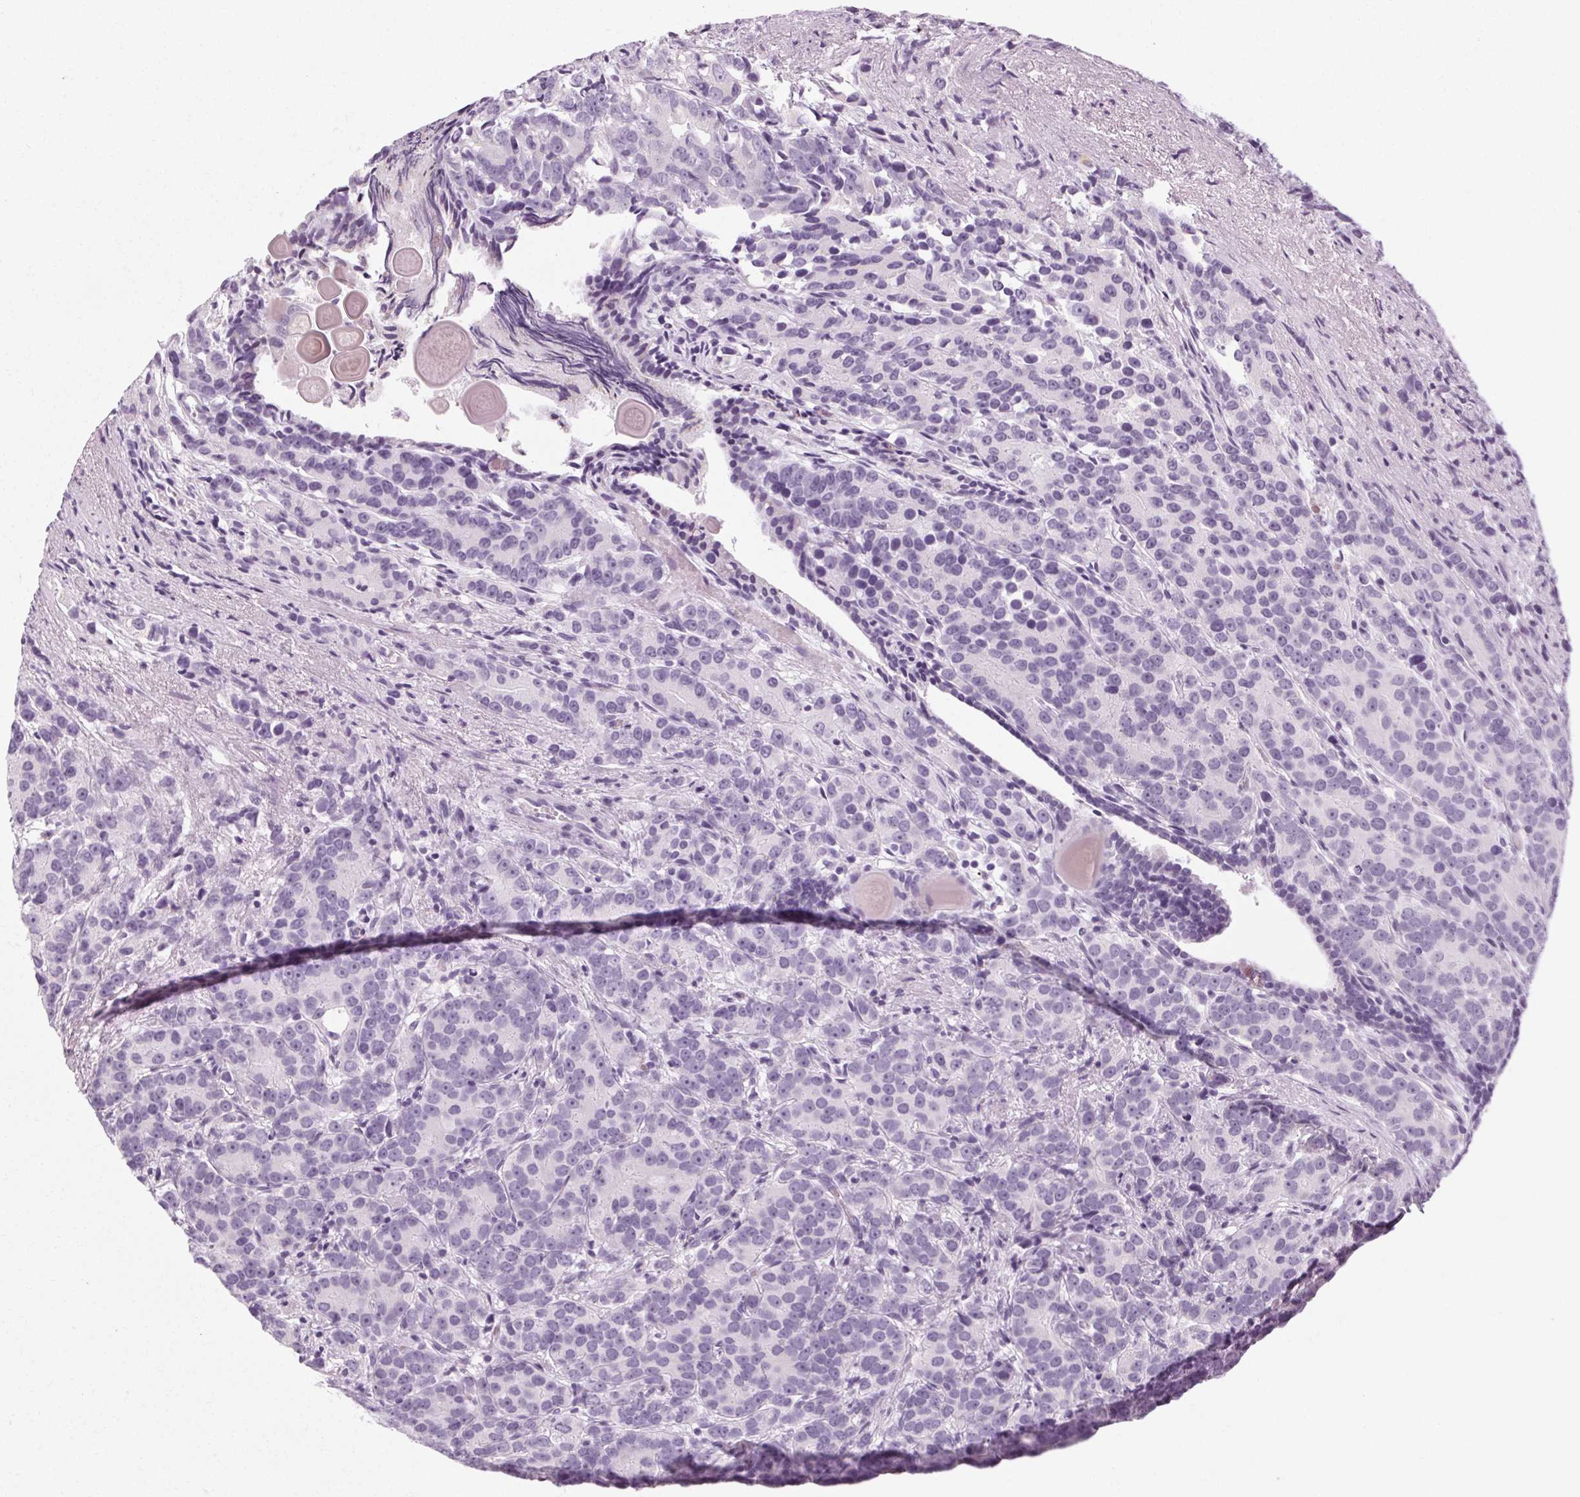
{"staining": {"intensity": "negative", "quantity": "none", "location": "none"}, "tissue": "prostate cancer", "cell_type": "Tumor cells", "image_type": "cancer", "snomed": [{"axis": "morphology", "description": "Adenocarcinoma, High grade"}, {"axis": "topography", "description": "Prostate"}], "caption": "There is no significant expression in tumor cells of high-grade adenocarcinoma (prostate). (DAB immunohistochemistry (IHC) with hematoxylin counter stain).", "gene": "POMC", "patient": {"sex": "male", "age": 90}}